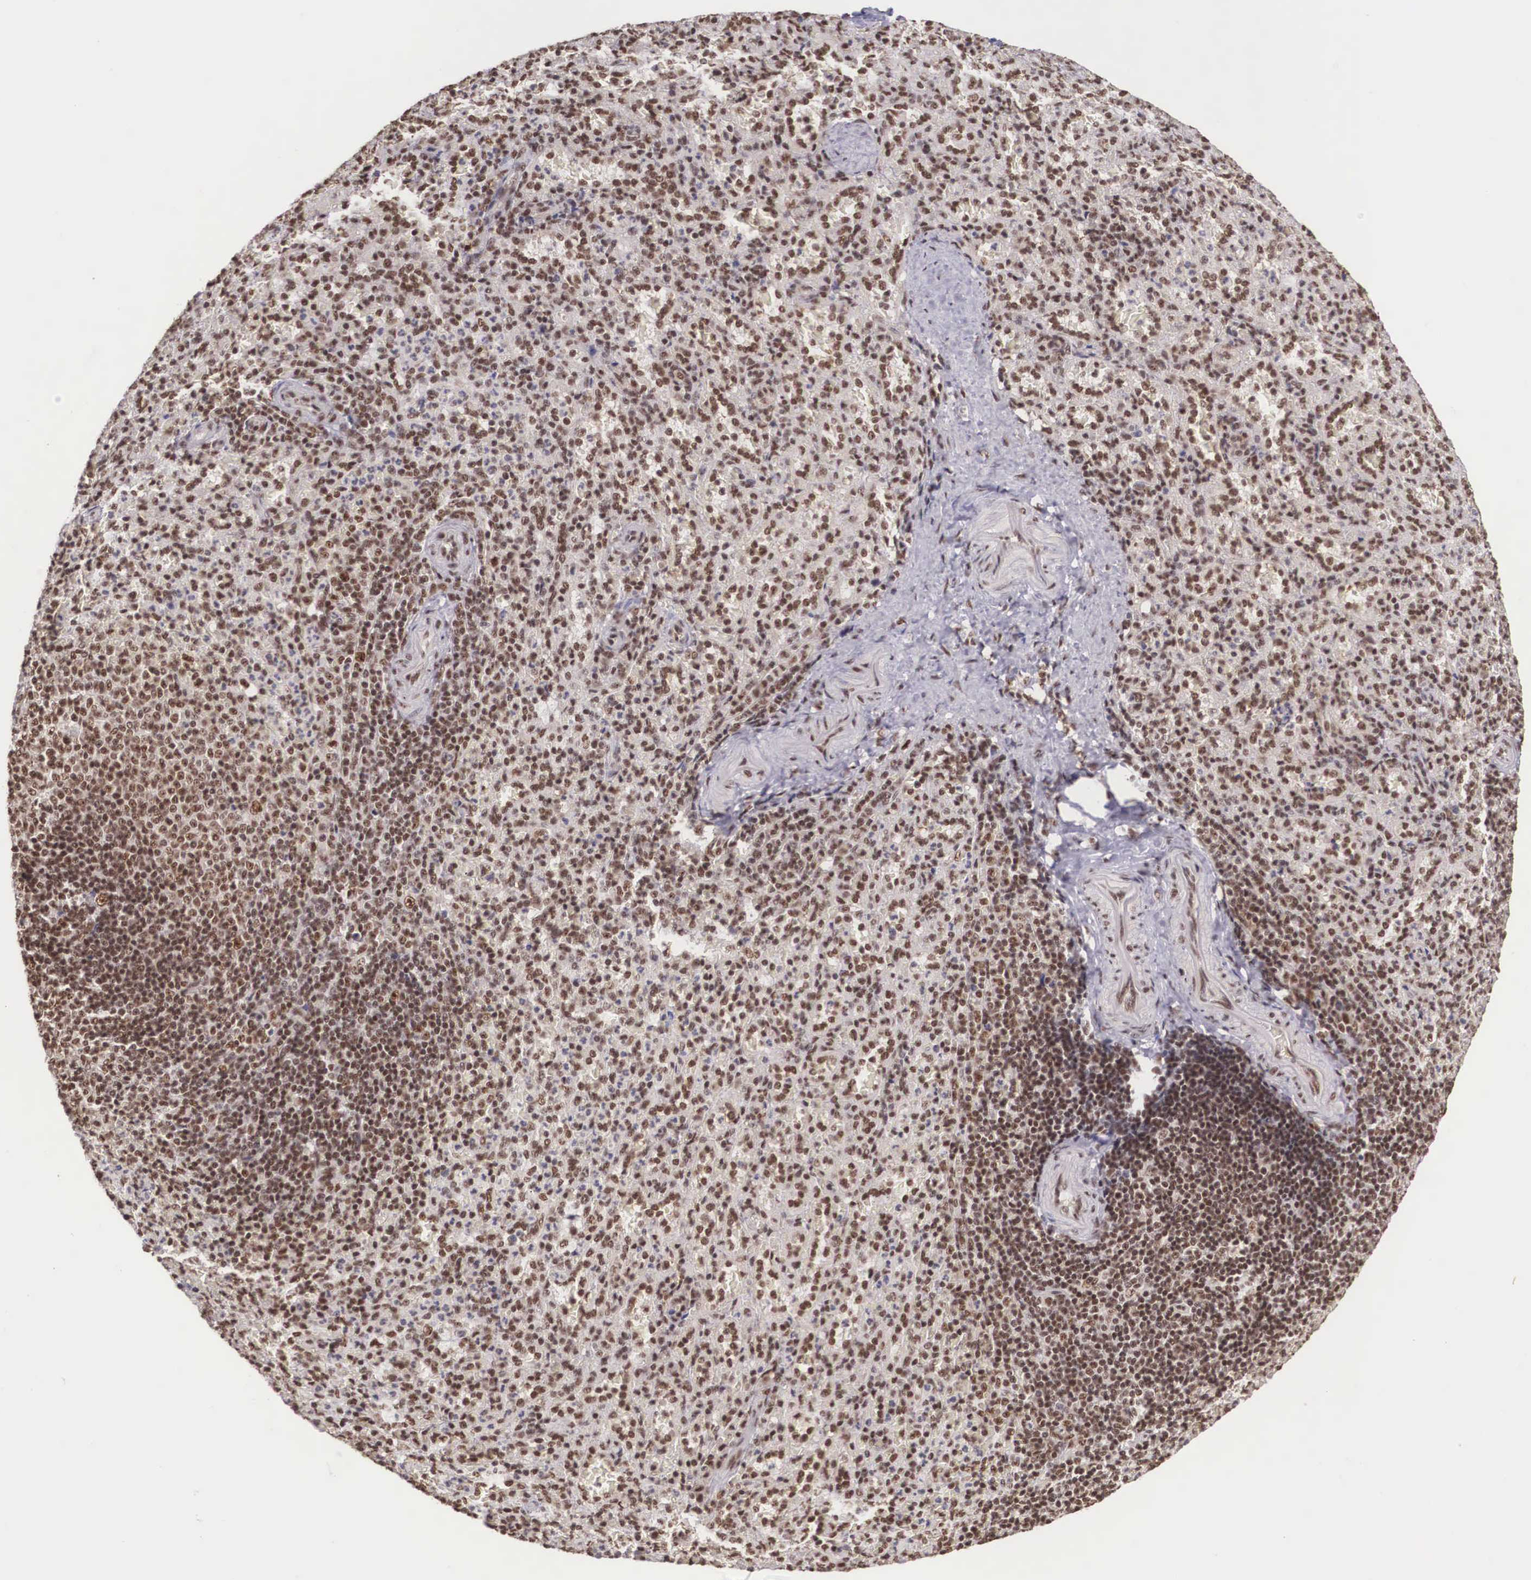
{"staining": {"intensity": "moderate", "quantity": ">75%", "location": "nuclear"}, "tissue": "spleen", "cell_type": "Cells in red pulp", "image_type": "normal", "snomed": [{"axis": "morphology", "description": "Normal tissue, NOS"}, {"axis": "topography", "description": "Spleen"}], "caption": "Protein positivity by immunohistochemistry (IHC) displays moderate nuclear staining in approximately >75% of cells in red pulp in normal spleen. (DAB IHC, brown staining for protein, blue staining for nuclei).", "gene": "POLR2F", "patient": {"sex": "female", "age": 21}}